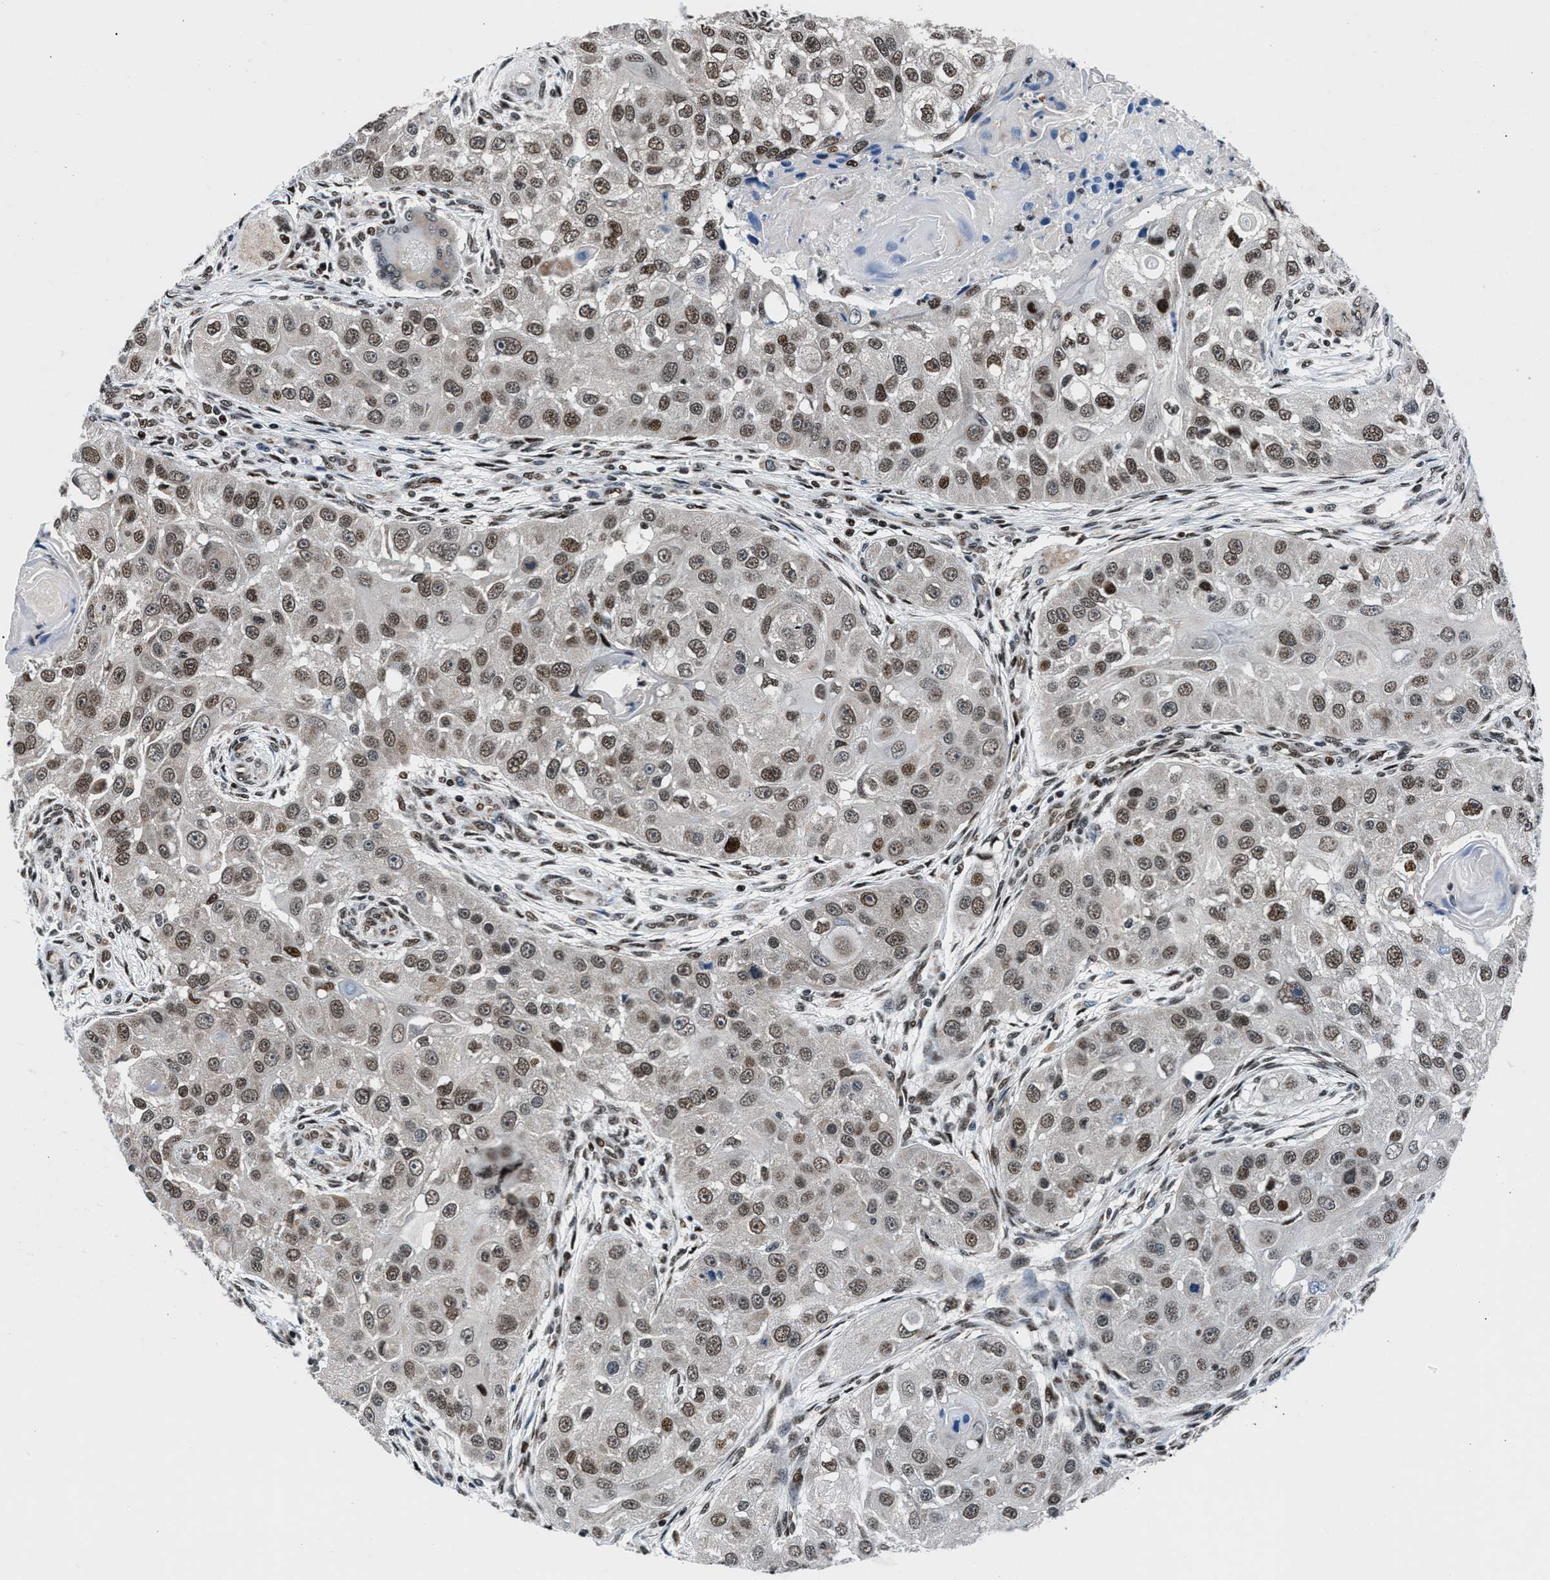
{"staining": {"intensity": "moderate", "quantity": ">75%", "location": "nuclear"}, "tissue": "head and neck cancer", "cell_type": "Tumor cells", "image_type": "cancer", "snomed": [{"axis": "morphology", "description": "Normal tissue, NOS"}, {"axis": "morphology", "description": "Squamous cell carcinoma, NOS"}, {"axis": "topography", "description": "Skeletal muscle"}, {"axis": "topography", "description": "Head-Neck"}], "caption": "IHC photomicrograph of human head and neck cancer (squamous cell carcinoma) stained for a protein (brown), which displays medium levels of moderate nuclear positivity in approximately >75% of tumor cells.", "gene": "PRRC2B", "patient": {"sex": "male", "age": 51}}